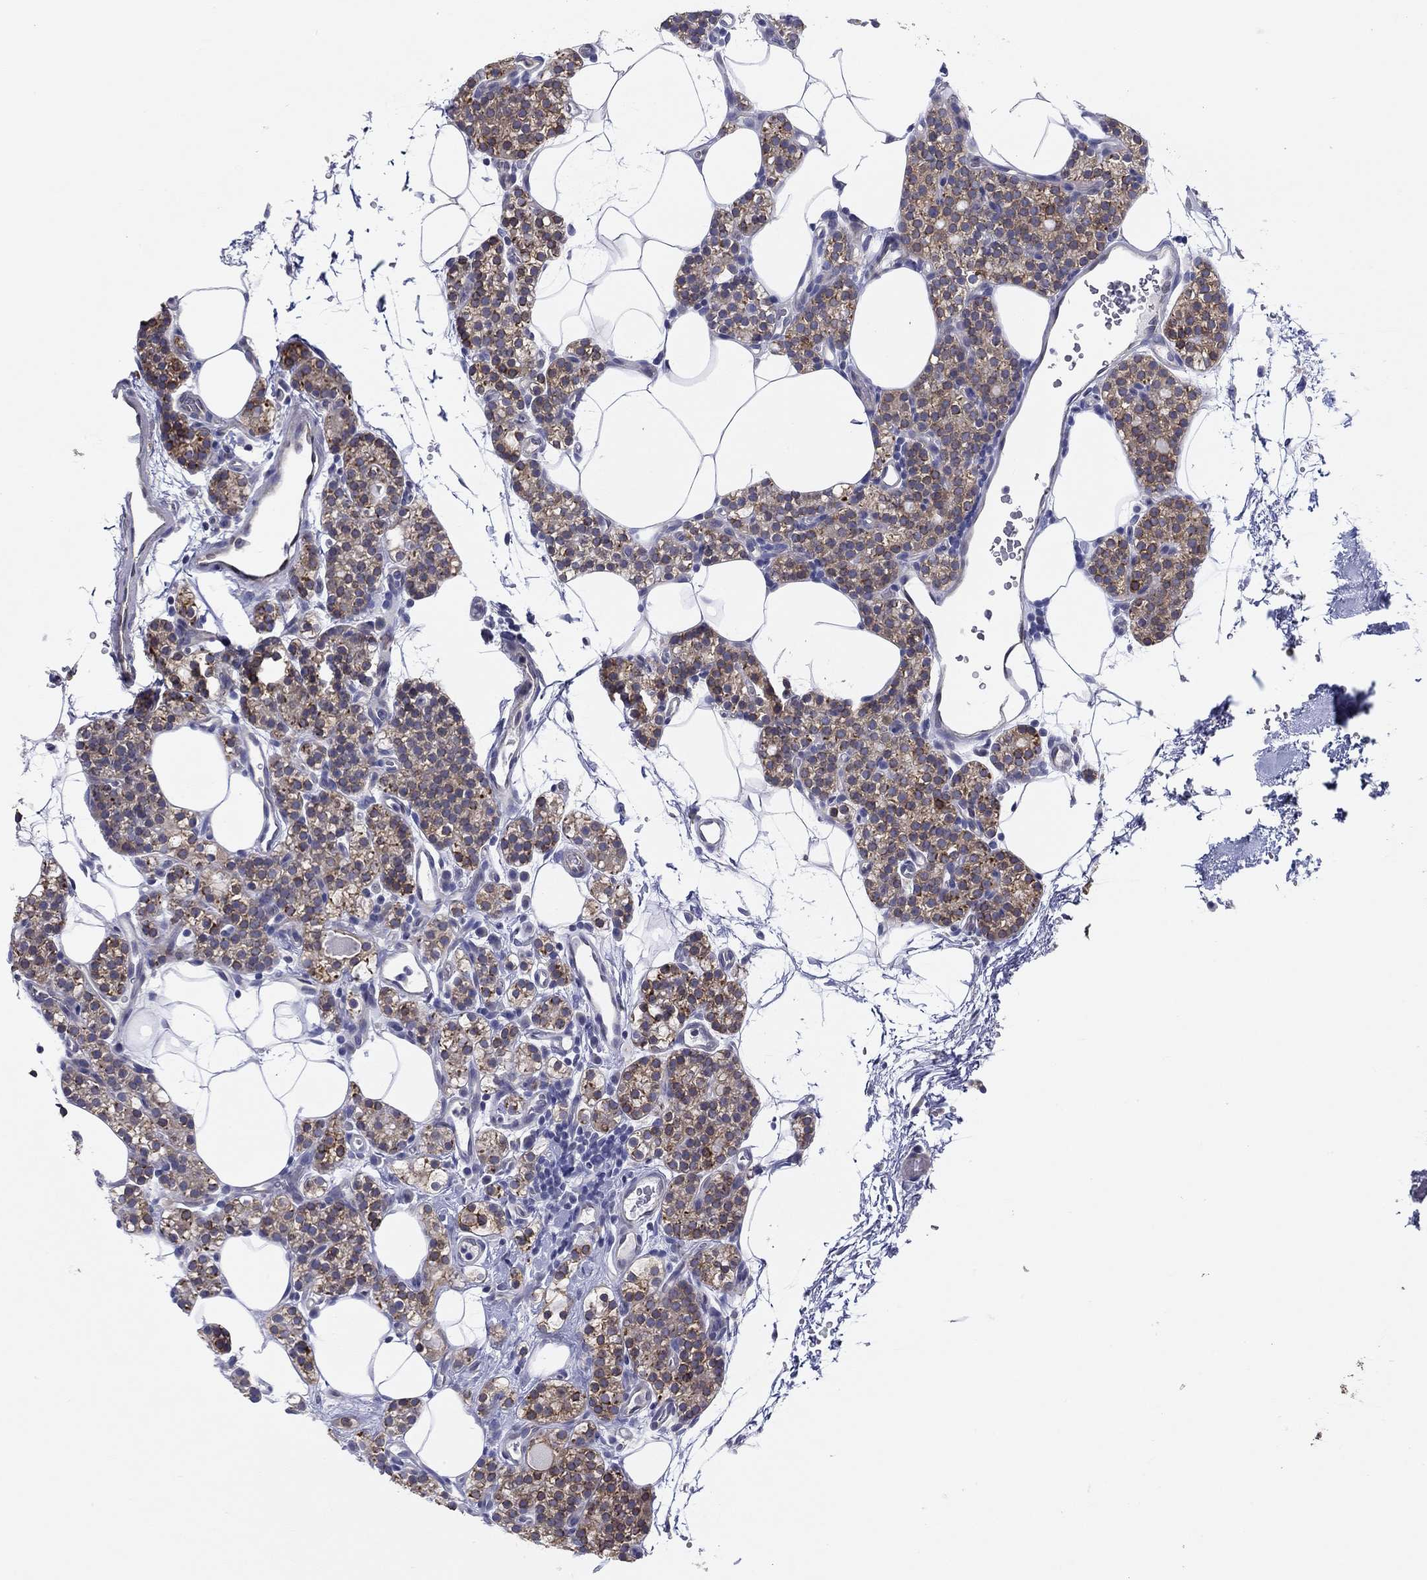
{"staining": {"intensity": "strong", "quantity": "25%-75%", "location": "cytoplasmic/membranous"}, "tissue": "parathyroid gland", "cell_type": "Glandular cells", "image_type": "normal", "snomed": [{"axis": "morphology", "description": "Normal tissue, NOS"}, {"axis": "topography", "description": "Parathyroid gland"}], "caption": "Immunohistochemistry micrograph of unremarkable parathyroid gland: human parathyroid gland stained using immunohistochemistry shows high levels of strong protein expression localized specifically in the cytoplasmic/membranous of glandular cells, appearing as a cytoplasmic/membranous brown color.", "gene": "ERMP1", "patient": {"sex": "female", "age": 67}}